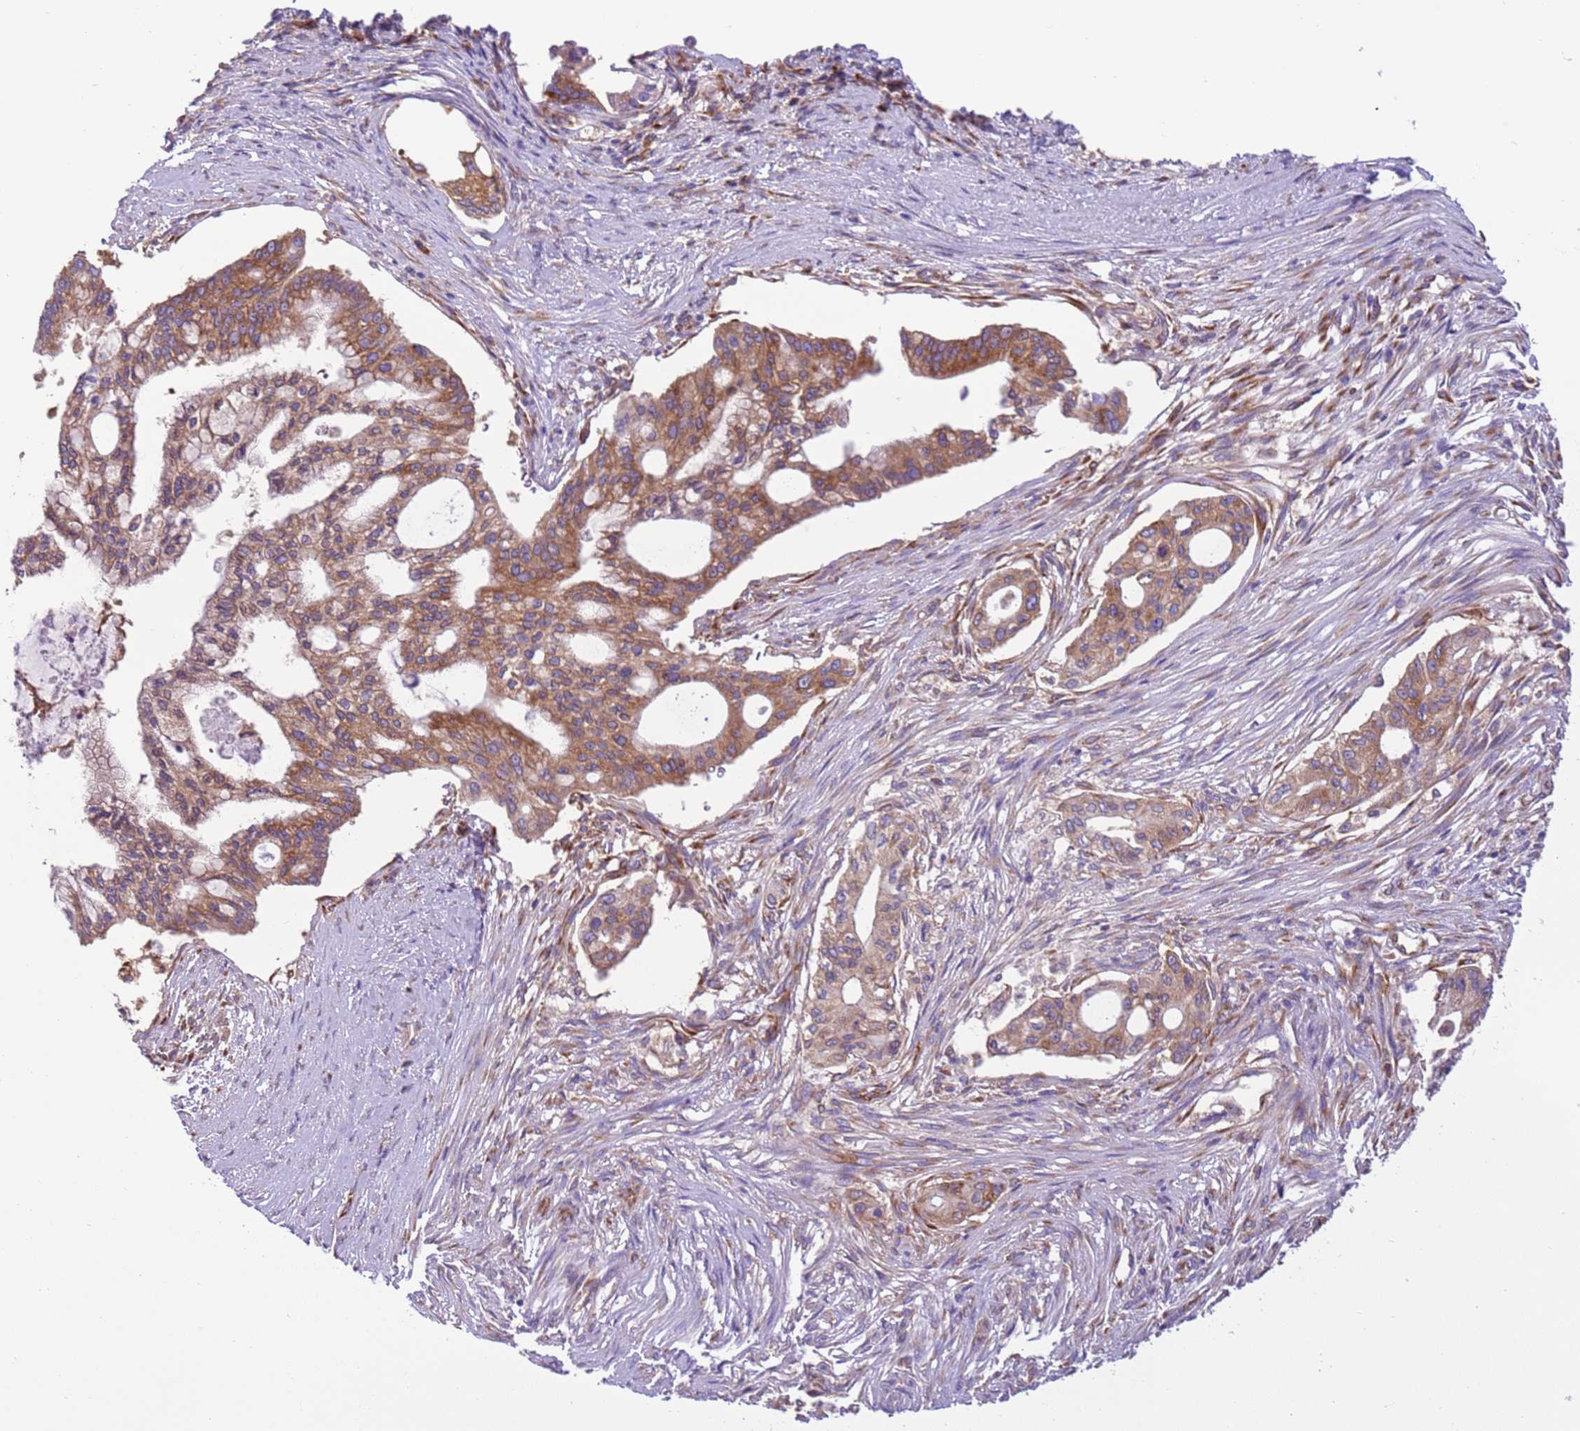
{"staining": {"intensity": "moderate", "quantity": ">75%", "location": "cytoplasmic/membranous"}, "tissue": "pancreatic cancer", "cell_type": "Tumor cells", "image_type": "cancer", "snomed": [{"axis": "morphology", "description": "Adenocarcinoma, NOS"}, {"axis": "topography", "description": "Pancreas"}], "caption": "A photomicrograph of human adenocarcinoma (pancreatic) stained for a protein displays moderate cytoplasmic/membranous brown staining in tumor cells.", "gene": "VARS1", "patient": {"sex": "male", "age": 46}}